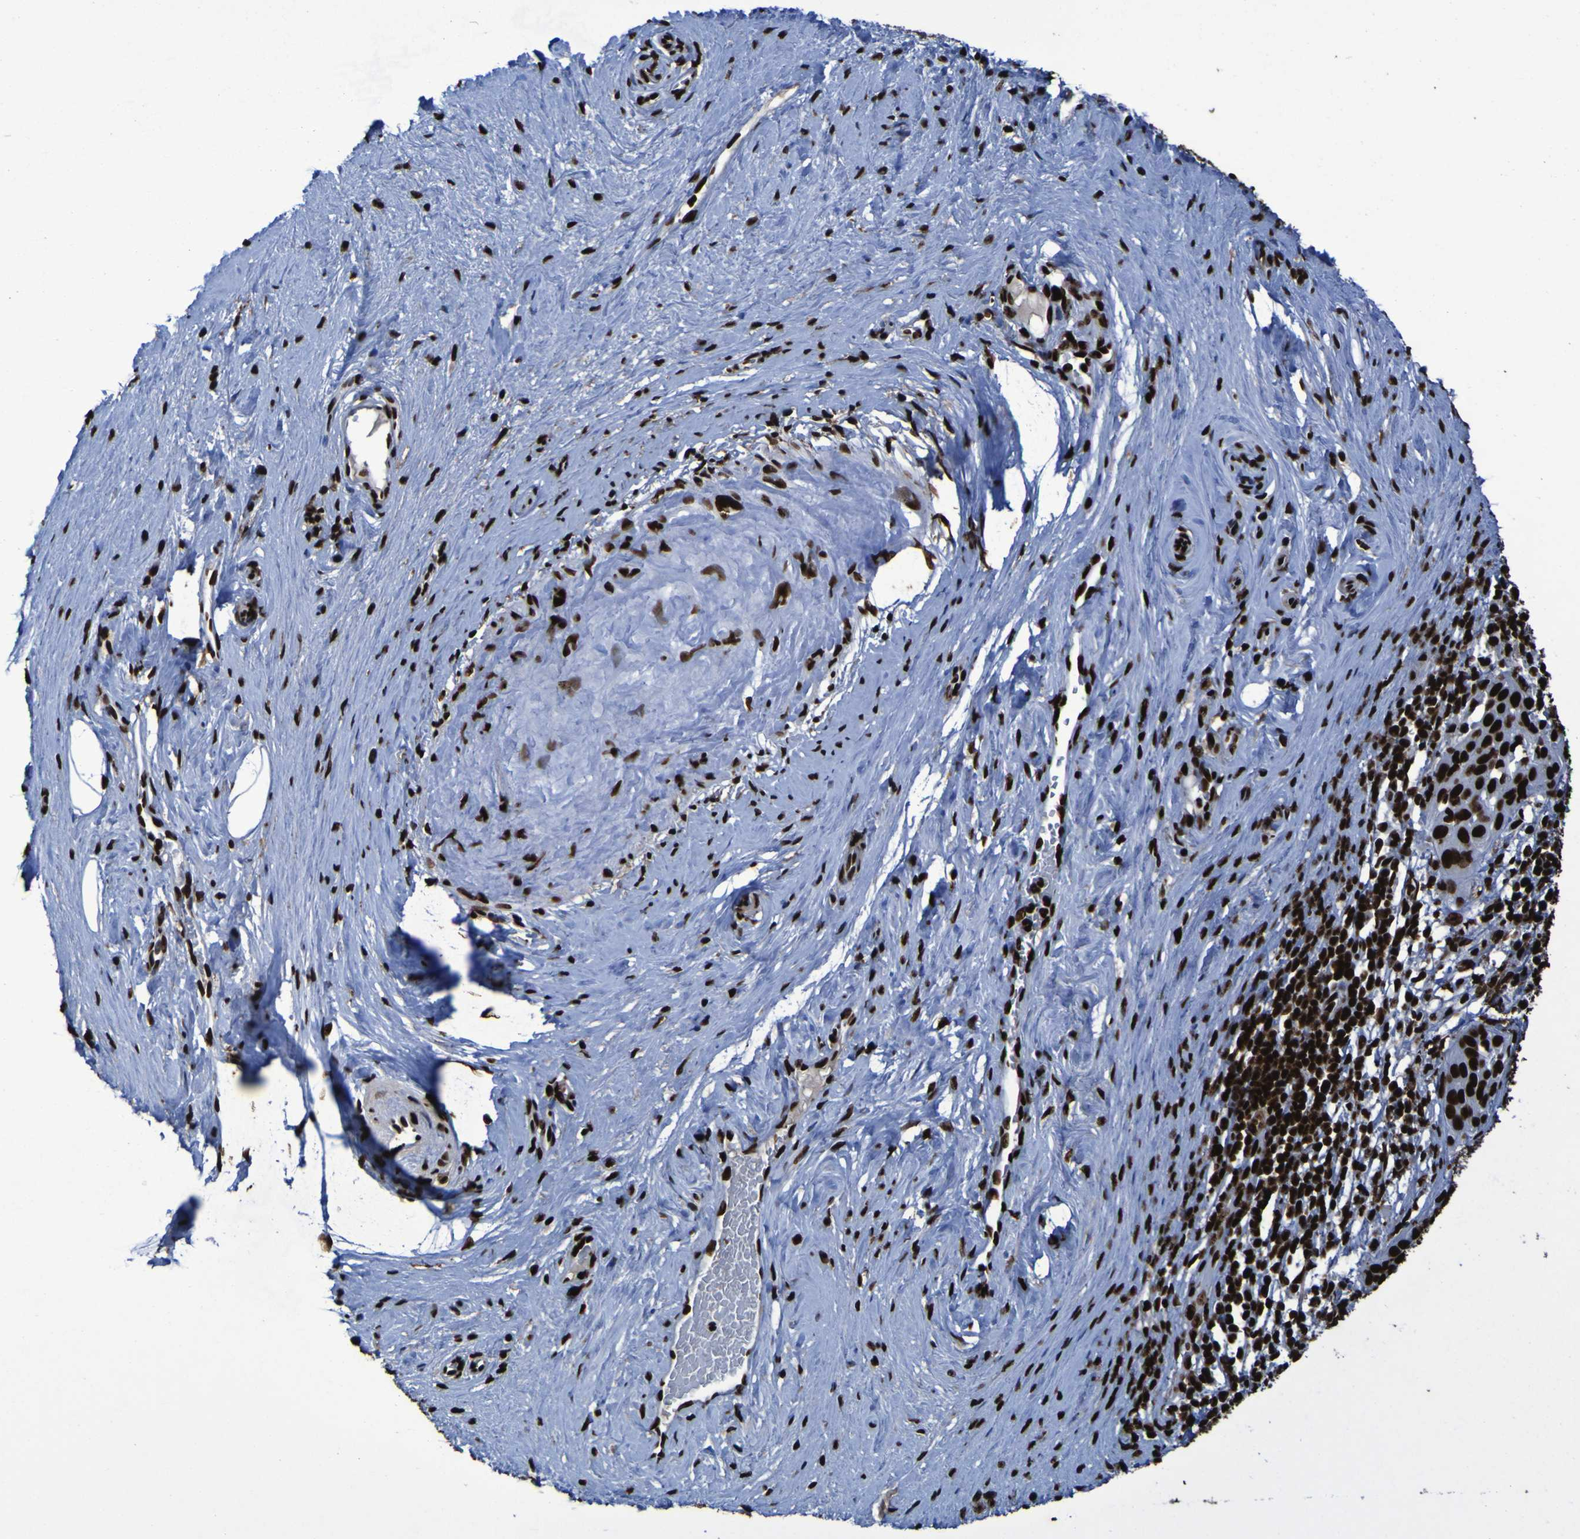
{"staining": {"intensity": "strong", "quantity": ">75%", "location": "nuclear"}, "tissue": "cervical cancer", "cell_type": "Tumor cells", "image_type": "cancer", "snomed": [{"axis": "morphology", "description": "Squamous cell carcinoma, NOS"}, {"axis": "topography", "description": "Cervix"}], "caption": "Strong nuclear positivity is seen in approximately >75% of tumor cells in cervical squamous cell carcinoma.", "gene": "NPM1", "patient": {"sex": "female", "age": 51}}